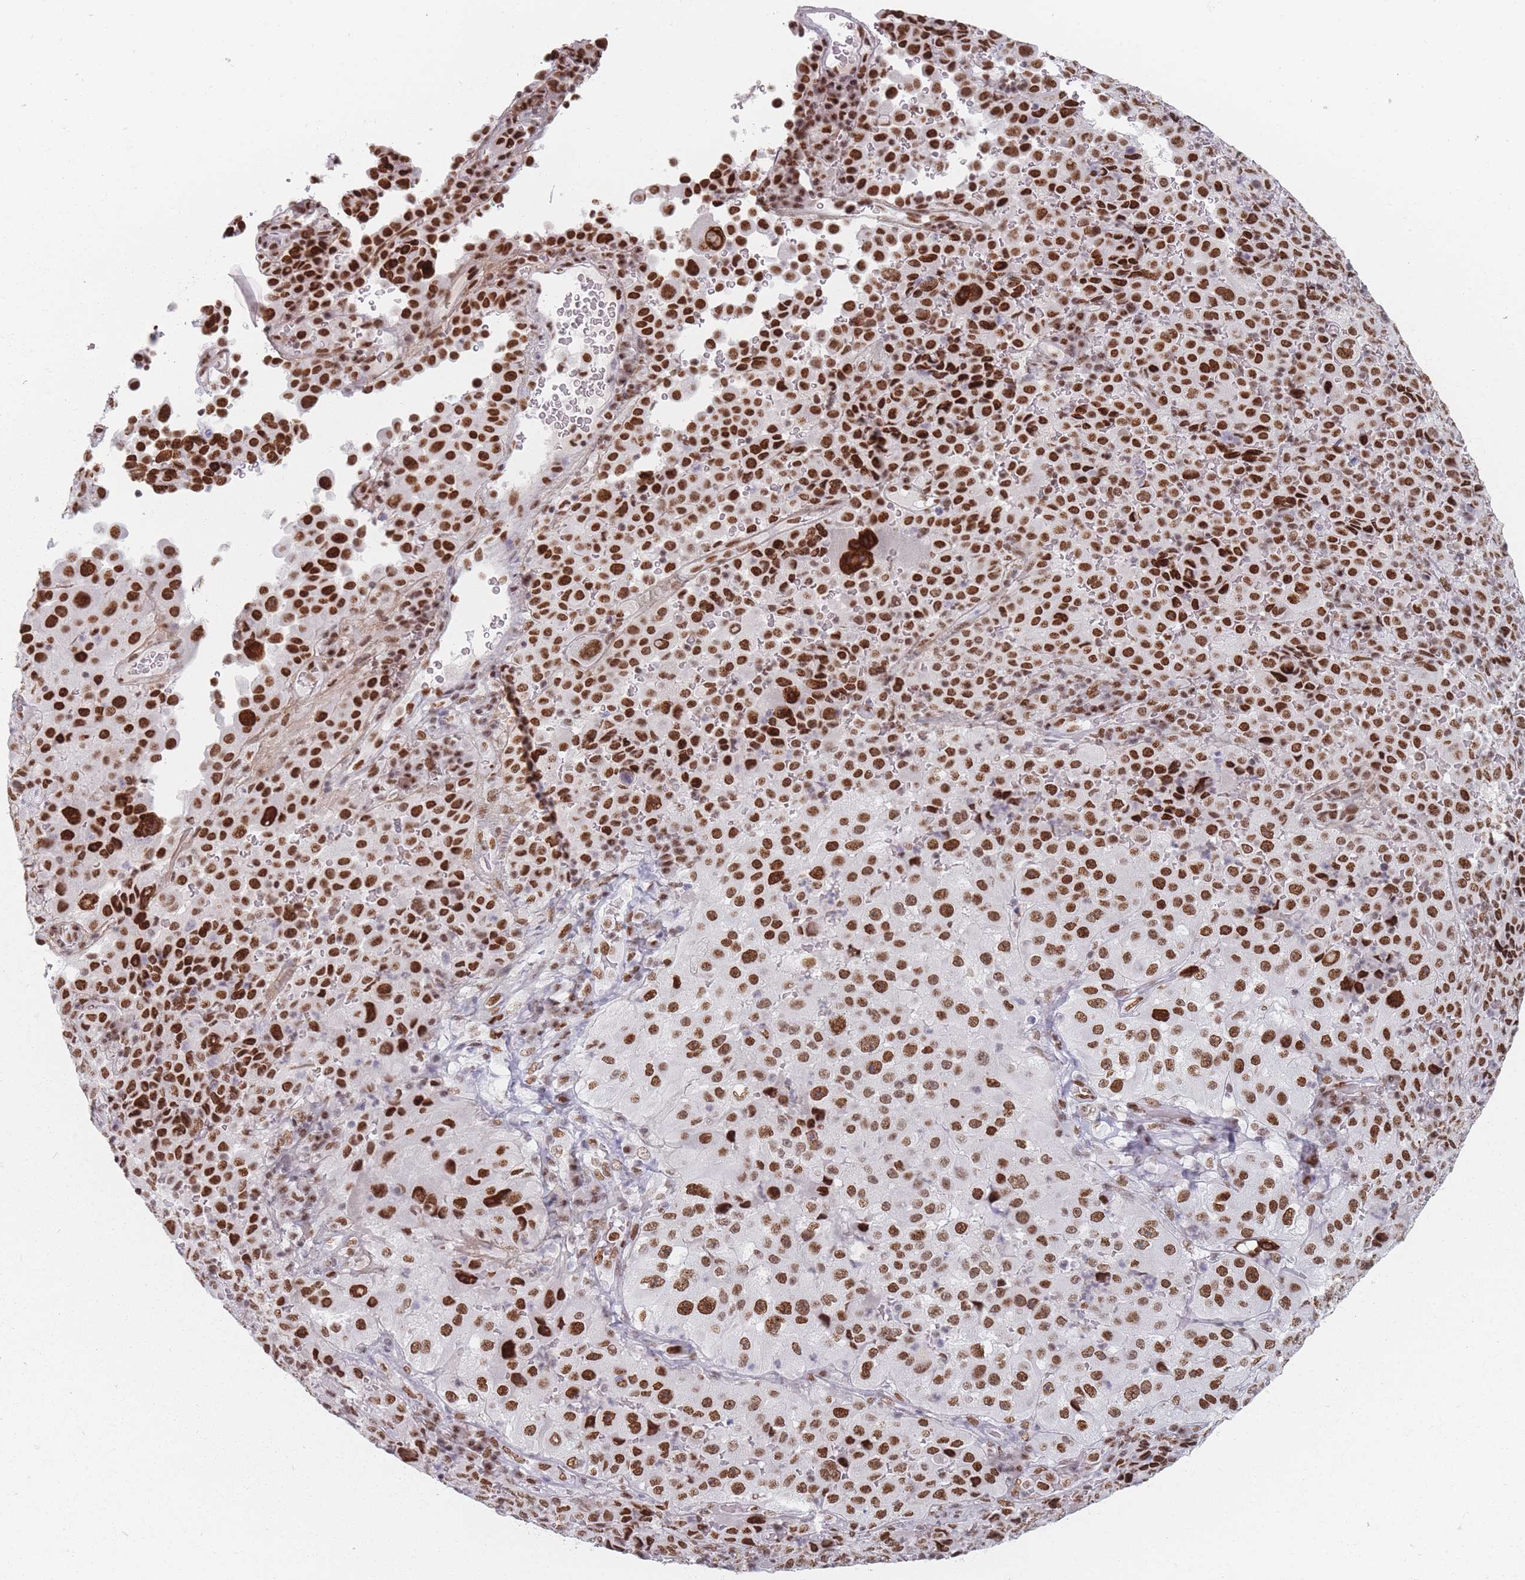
{"staining": {"intensity": "strong", "quantity": ">75%", "location": "nuclear"}, "tissue": "melanoma", "cell_type": "Tumor cells", "image_type": "cancer", "snomed": [{"axis": "morphology", "description": "Malignant melanoma, Metastatic site"}, {"axis": "topography", "description": "Lymph node"}], "caption": "Melanoma stained with DAB immunohistochemistry (IHC) exhibits high levels of strong nuclear staining in approximately >75% of tumor cells.", "gene": "SAFB2", "patient": {"sex": "male", "age": 62}}